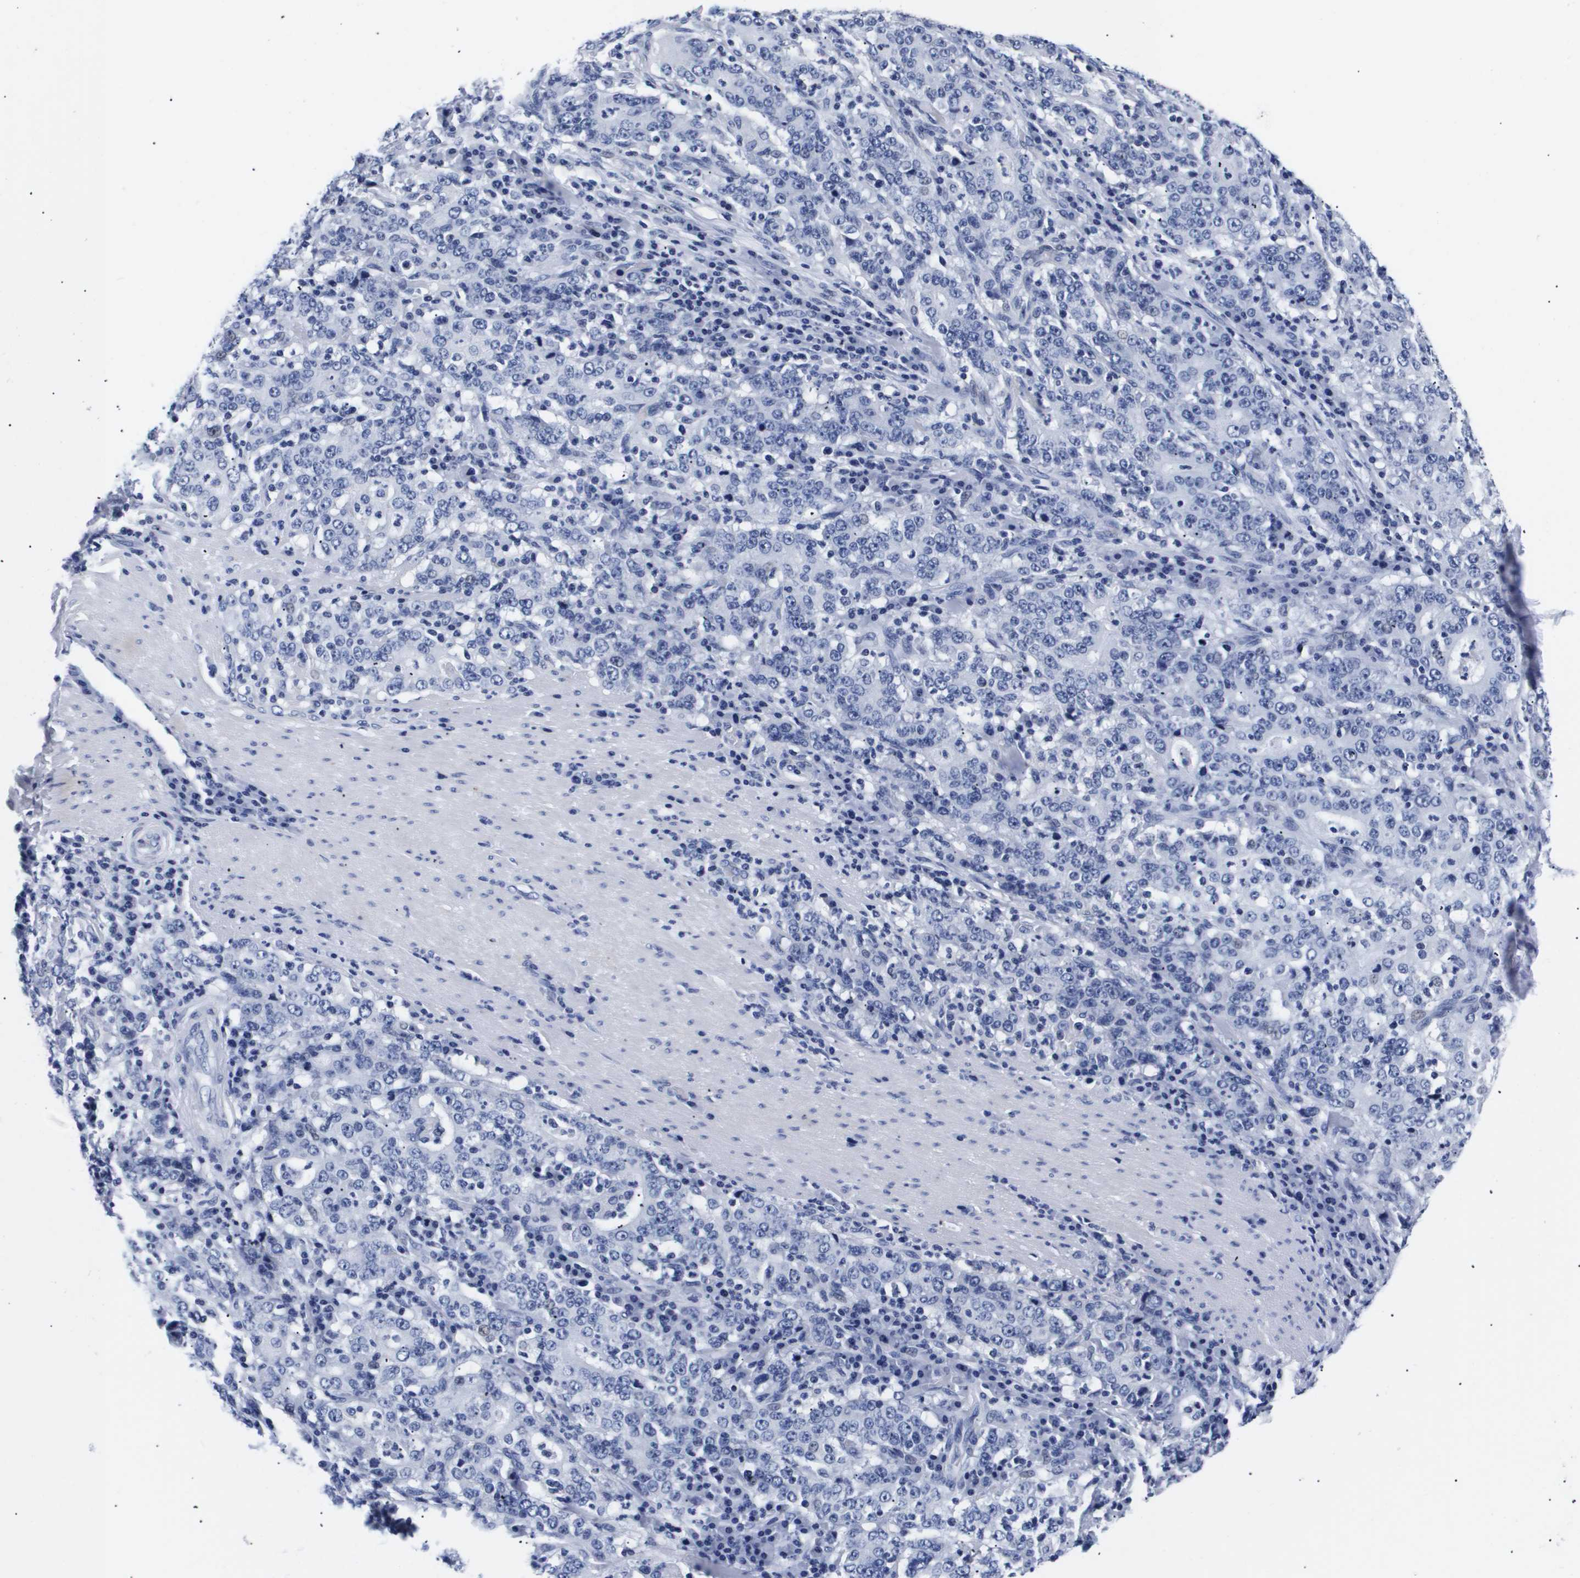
{"staining": {"intensity": "negative", "quantity": "none", "location": "none"}, "tissue": "stomach cancer", "cell_type": "Tumor cells", "image_type": "cancer", "snomed": [{"axis": "morphology", "description": "Normal tissue, NOS"}, {"axis": "morphology", "description": "Adenocarcinoma, NOS"}, {"axis": "topography", "description": "Stomach, upper"}, {"axis": "topography", "description": "Stomach"}], "caption": "There is no significant expression in tumor cells of stomach cancer. (Stains: DAB (3,3'-diaminobenzidine) immunohistochemistry (IHC) with hematoxylin counter stain, Microscopy: brightfield microscopy at high magnification).", "gene": "ATP6V0A4", "patient": {"sex": "male", "age": 59}}